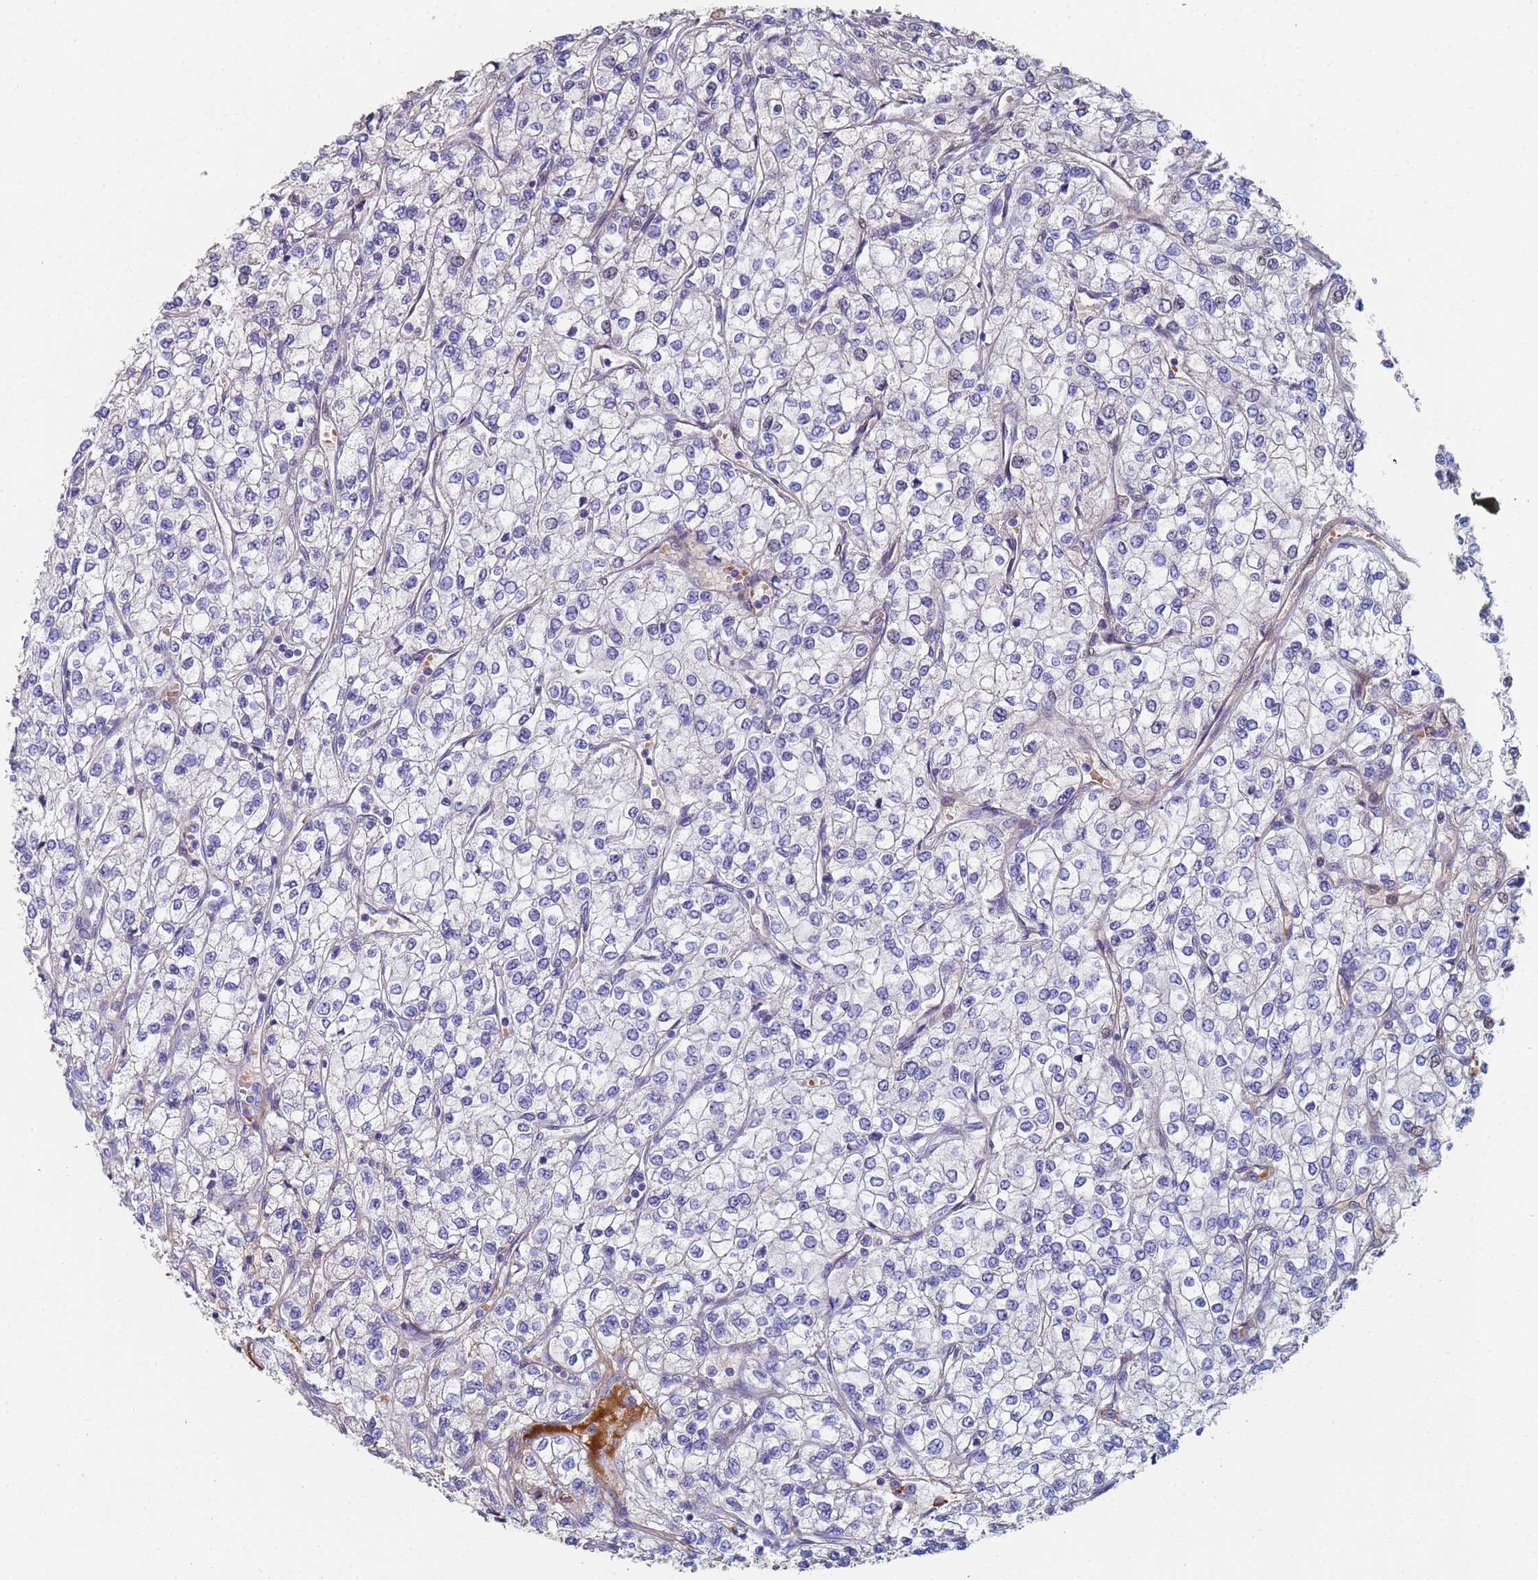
{"staining": {"intensity": "negative", "quantity": "none", "location": "none"}, "tissue": "renal cancer", "cell_type": "Tumor cells", "image_type": "cancer", "snomed": [{"axis": "morphology", "description": "Adenocarcinoma, NOS"}, {"axis": "topography", "description": "Kidney"}], "caption": "Immunohistochemistry of human adenocarcinoma (renal) demonstrates no positivity in tumor cells.", "gene": "ABCA8", "patient": {"sex": "male", "age": 80}}